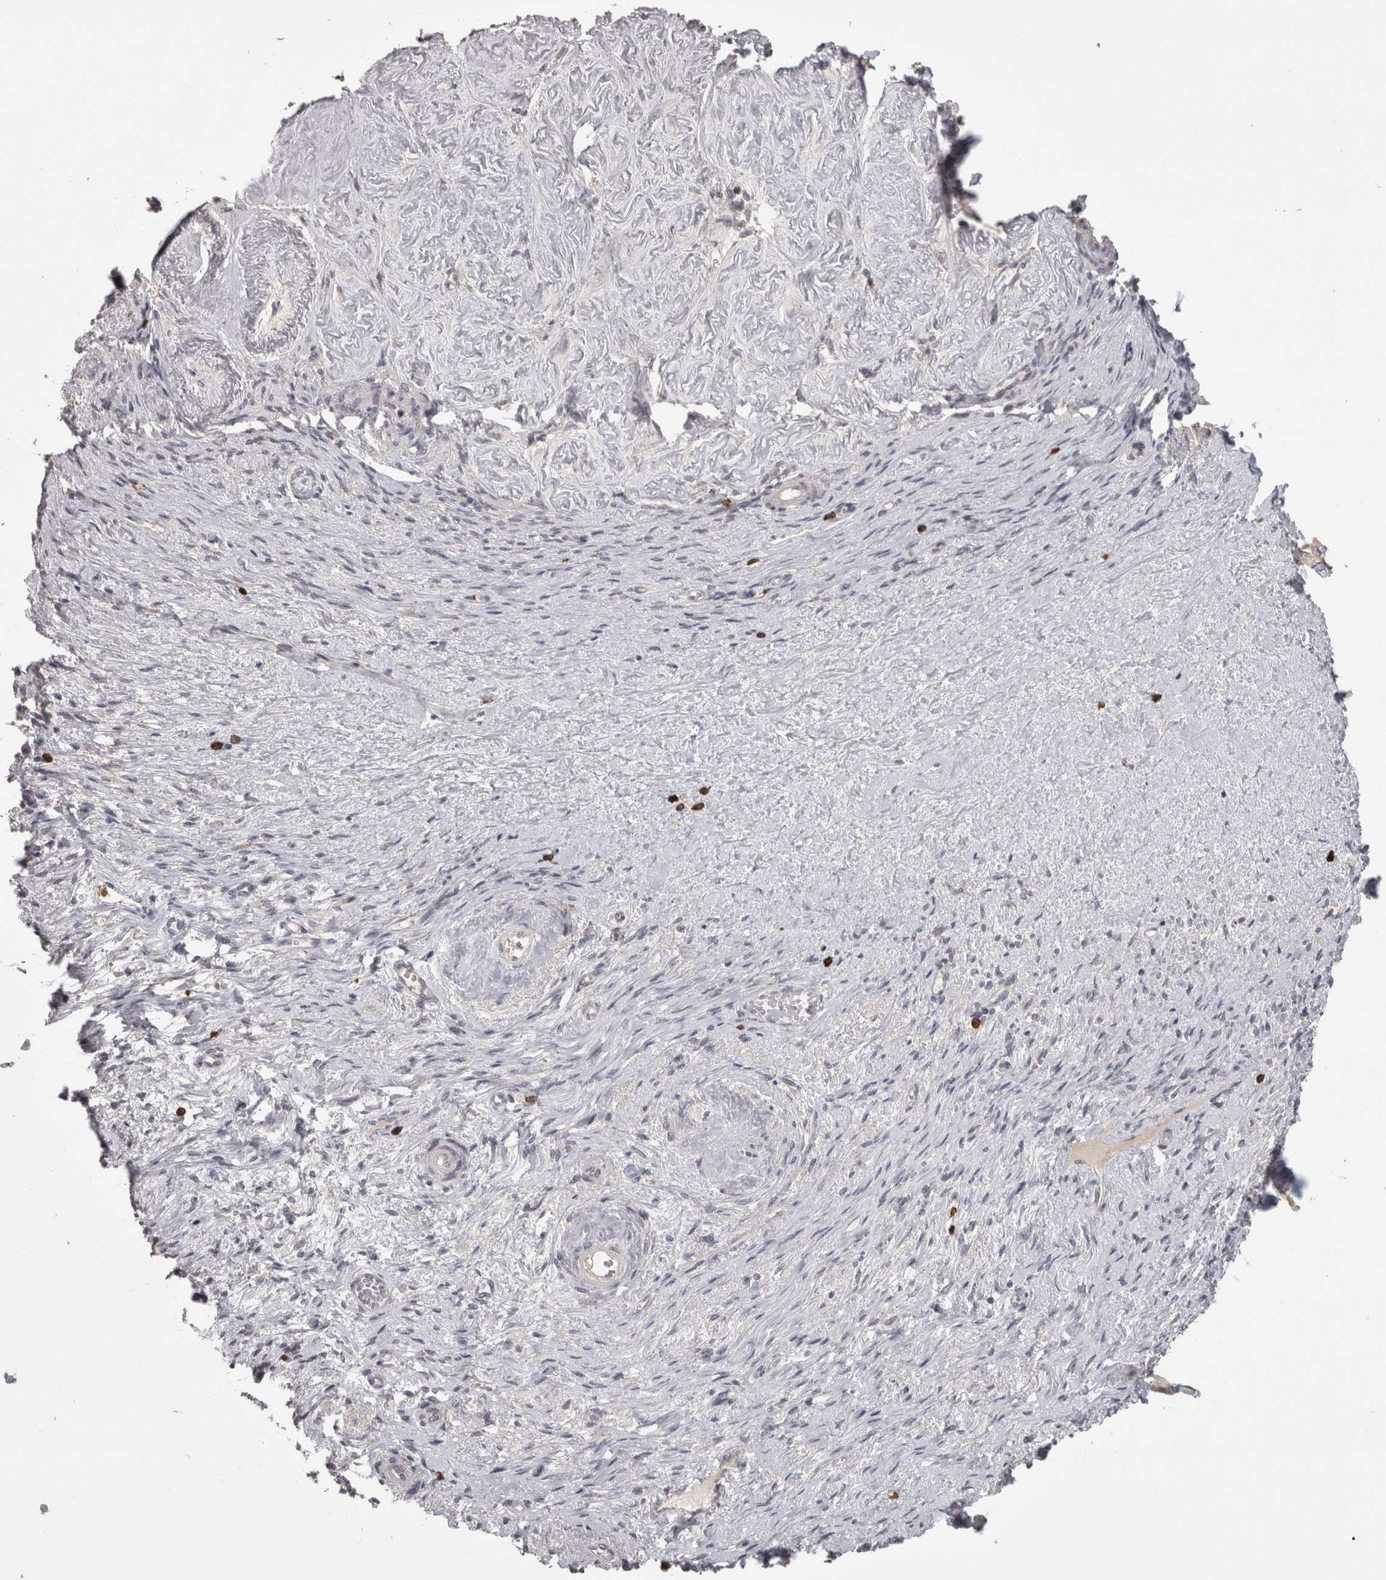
{"staining": {"intensity": "weak", "quantity": ">75%", "location": "cytoplasmic/membranous"}, "tissue": "adipose tissue", "cell_type": "Adipocytes", "image_type": "normal", "snomed": [{"axis": "morphology", "description": "Normal tissue, NOS"}, {"axis": "topography", "description": "Vascular tissue"}, {"axis": "topography", "description": "Fallopian tube"}, {"axis": "topography", "description": "Ovary"}], "caption": "A brown stain shows weak cytoplasmic/membranous expression of a protein in adipocytes of benign adipose tissue. Nuclei are stained in blue.", "gene": "SKAP1", "patient": {"sex": "female", "age": 67}}